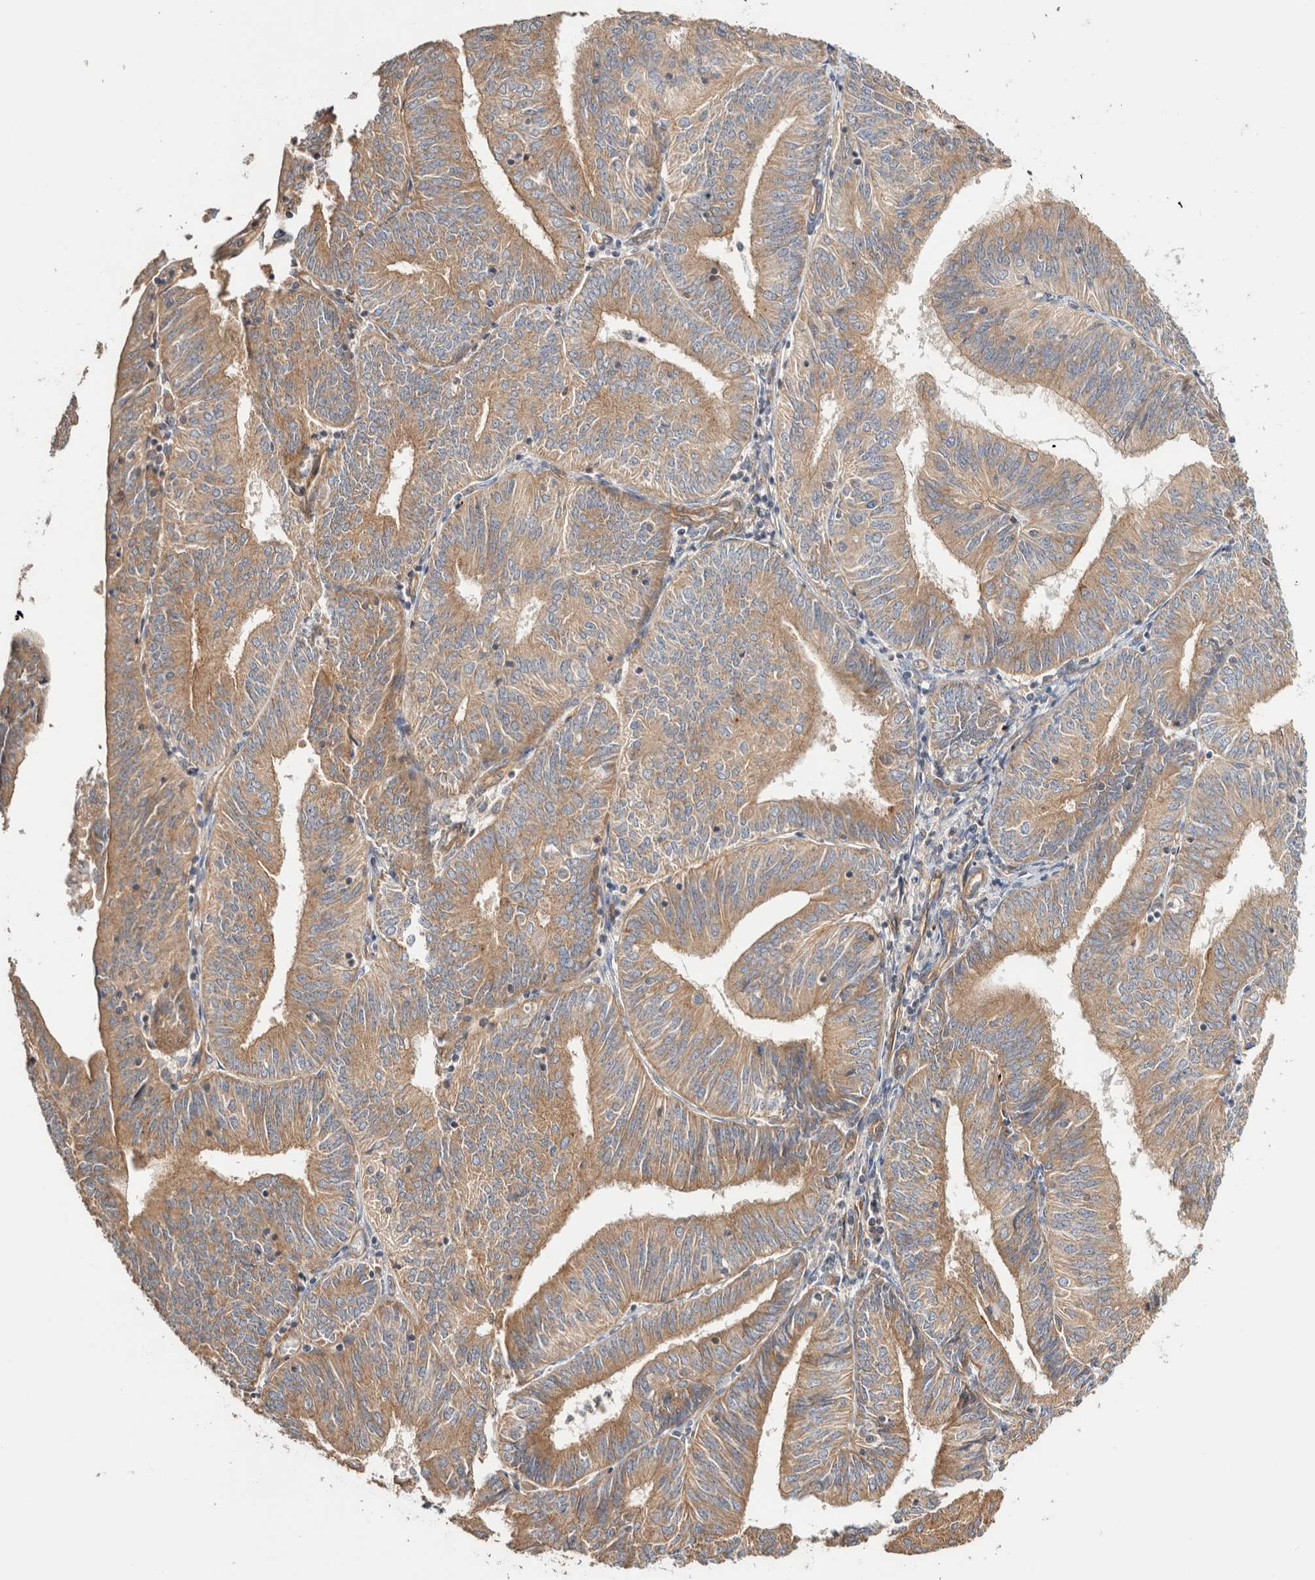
{"staining": {"intensity": "moderate", "quantity": ">75%", "location": "cytoplasmic/membranous"}, "tissue": "endometrial cancer", "cell_type": "Tumor cells", "image_type": "cancer", "snomed": [{"axis": "morphology", "description": "Adenocarcinoma, NOS"}, {"axis": "topography", "description": "Endometrium"}], "caption": "Immunohistochemistry (IHC) staining of endometrial cancer, which exhibits medium levels of moderate cytoplasmic/membranous expression in approximately >75% of tumor cells indicating moderate cytoplasmic/membranous protein staining. The staining was performed using DAB (brown) for protein detection and nuclei were counterstained in hematoxylin (blue).", "gene": "B3GNTL1", "patient": {"sex": "female", "age": 58}}